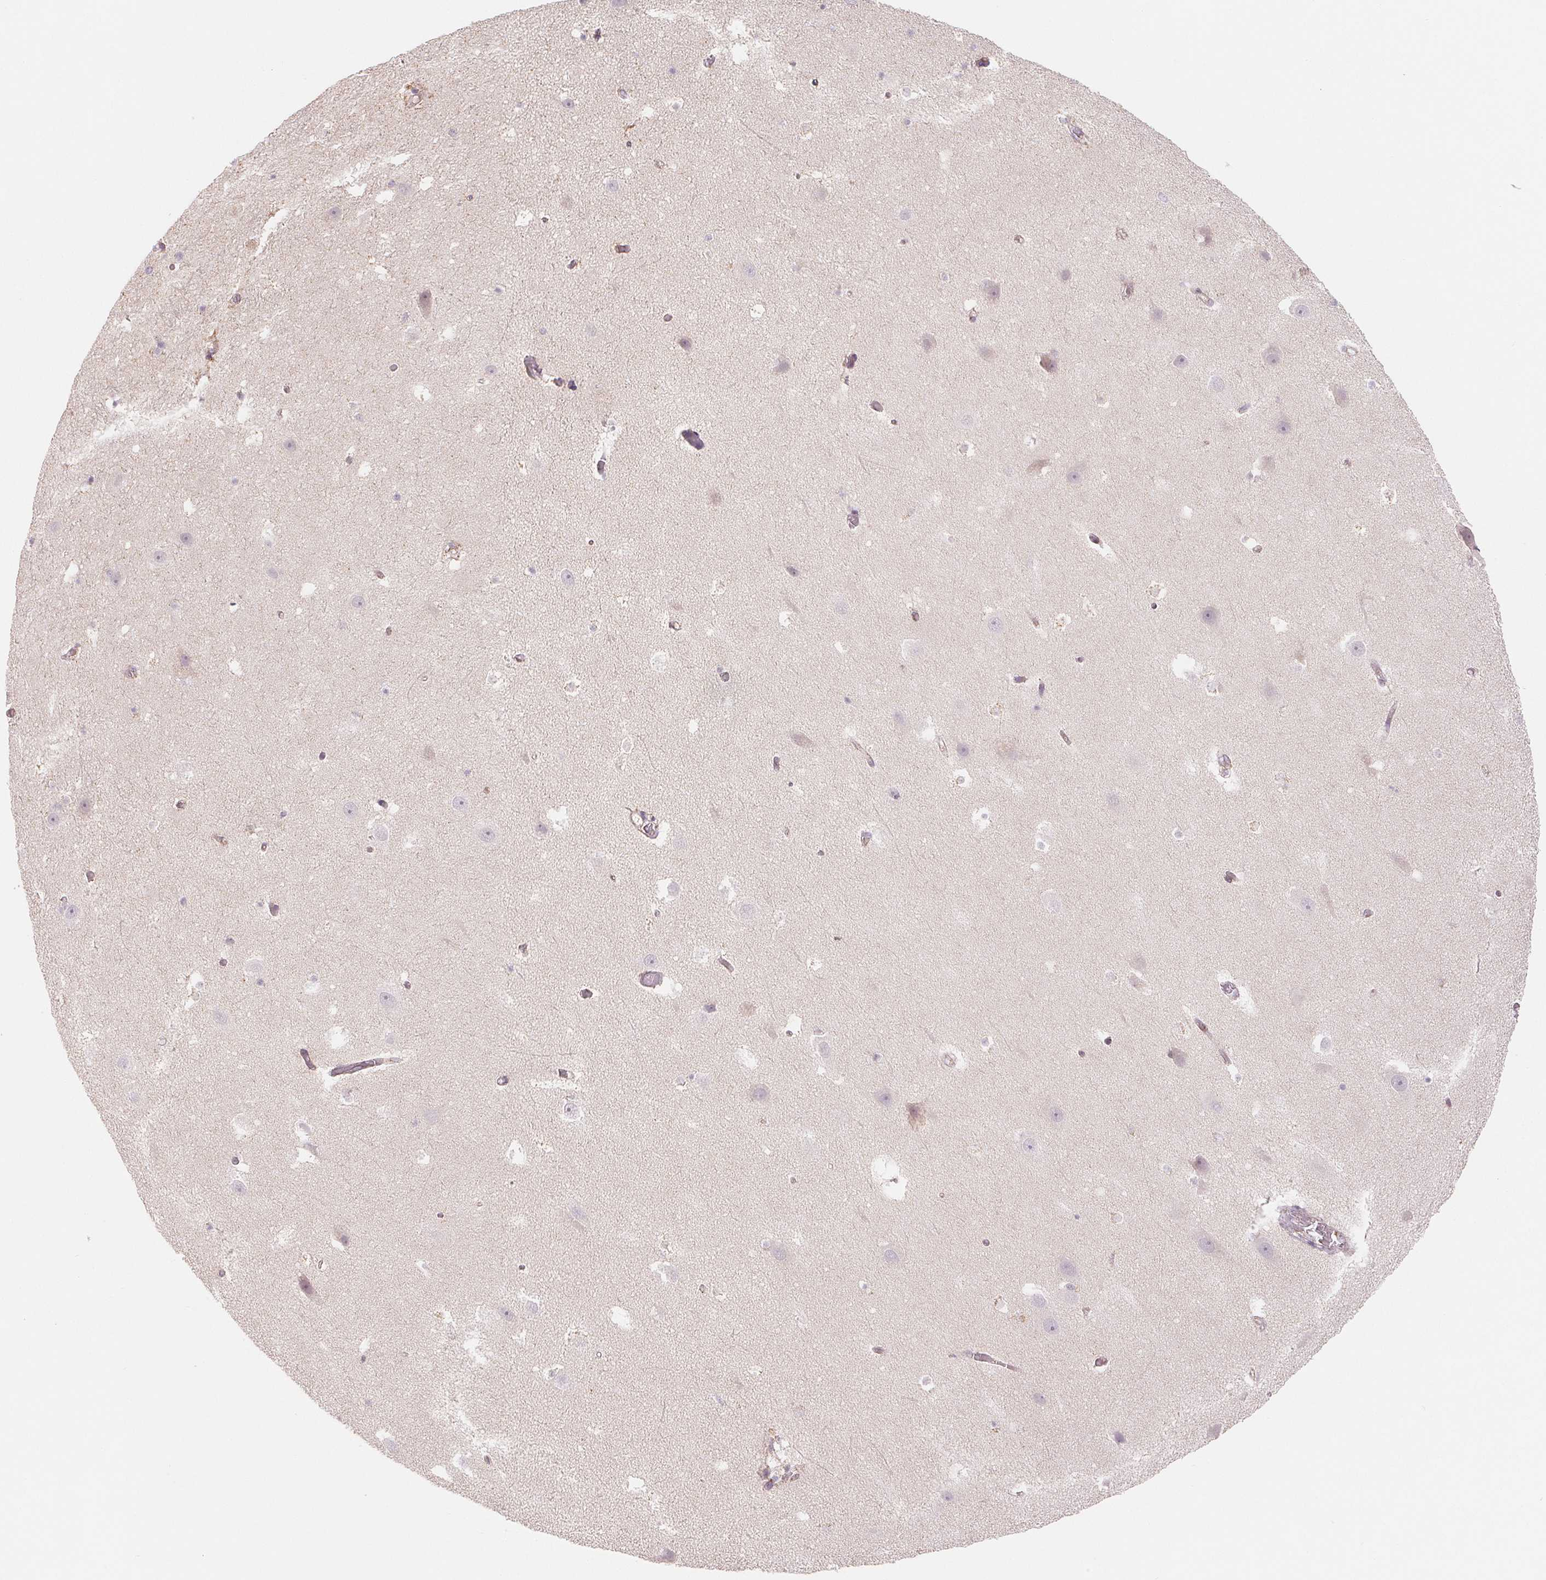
{"staining": {"intensity": "negative", "quantity": "none", "location": "none"}, "tissue": "hippocampus", "cell_type": "Glial cells", "image_type": "normal", "snomed": [{"axis": "morphology", "description": "Normal tissue, NOS"}, {"axis": "topography", "description": "Hippocampus"}], "caption": "Immunohistochemistry (IHC) image of unremarkable hippocampus stained for a protein (brown), which displays no staining in glial cells.", "gene": "HINT2", "patient": {"sex": "male", "age": 26}}